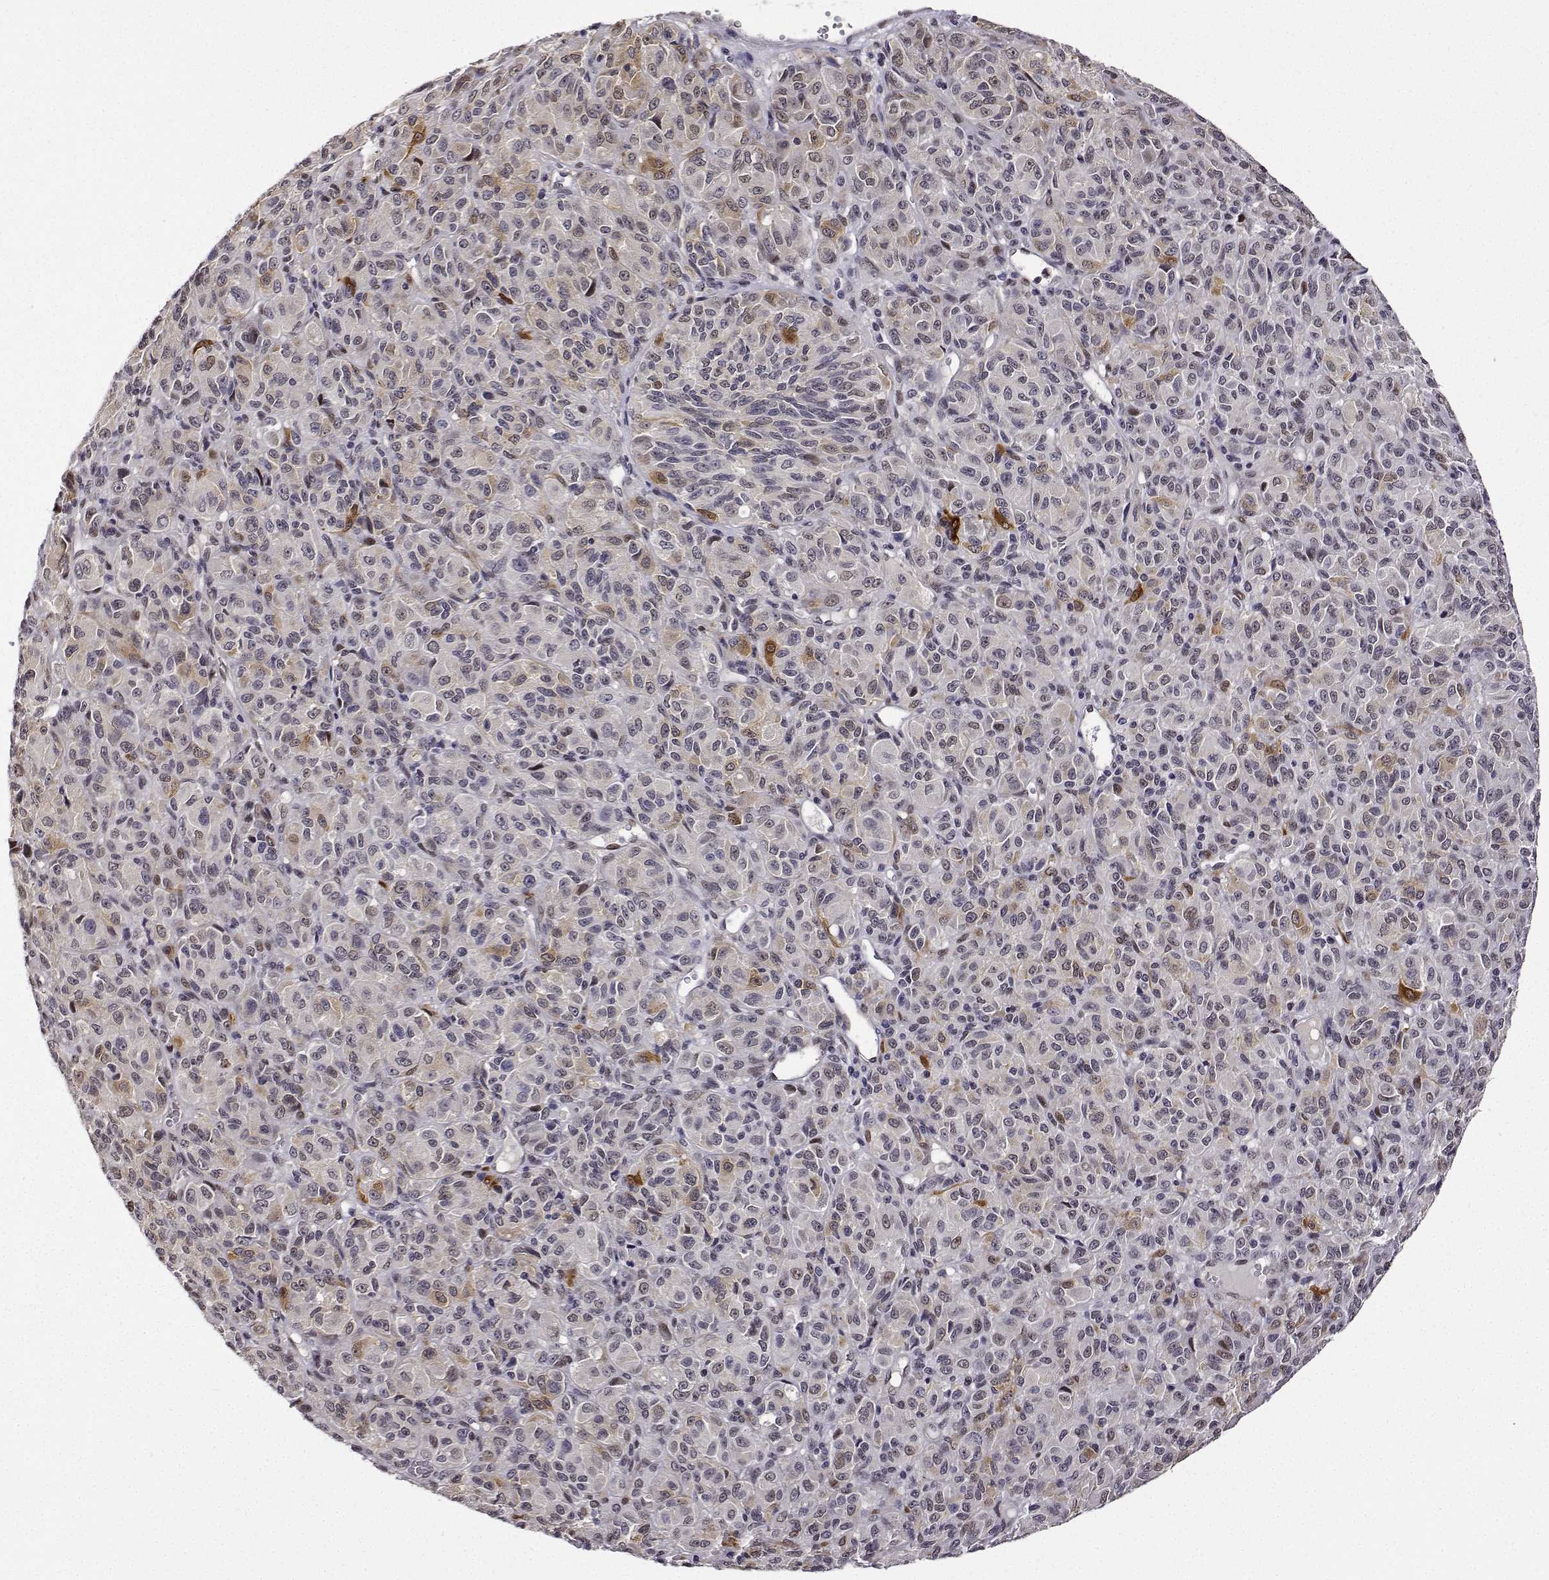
{"staining": {"intensity": "weak", "quantity": "<25%", "location": "cytoplasmic/membranous,nuclear"}, "tissue": "melanoma", "cell_type": "Tumor cells", "image_type": "cancer", "snomed": [{"axis": "morphology", "description": "Malignant melanoma, Metastatic site"}, {"axis": "topography", "description": "Brain"}], "caption": "This is a histopathology image of IHC staining of melanoma, which shows no expression in tumor cells.", "gene": "PHGDH", "patient": {"sex": "female", "age": 56}}